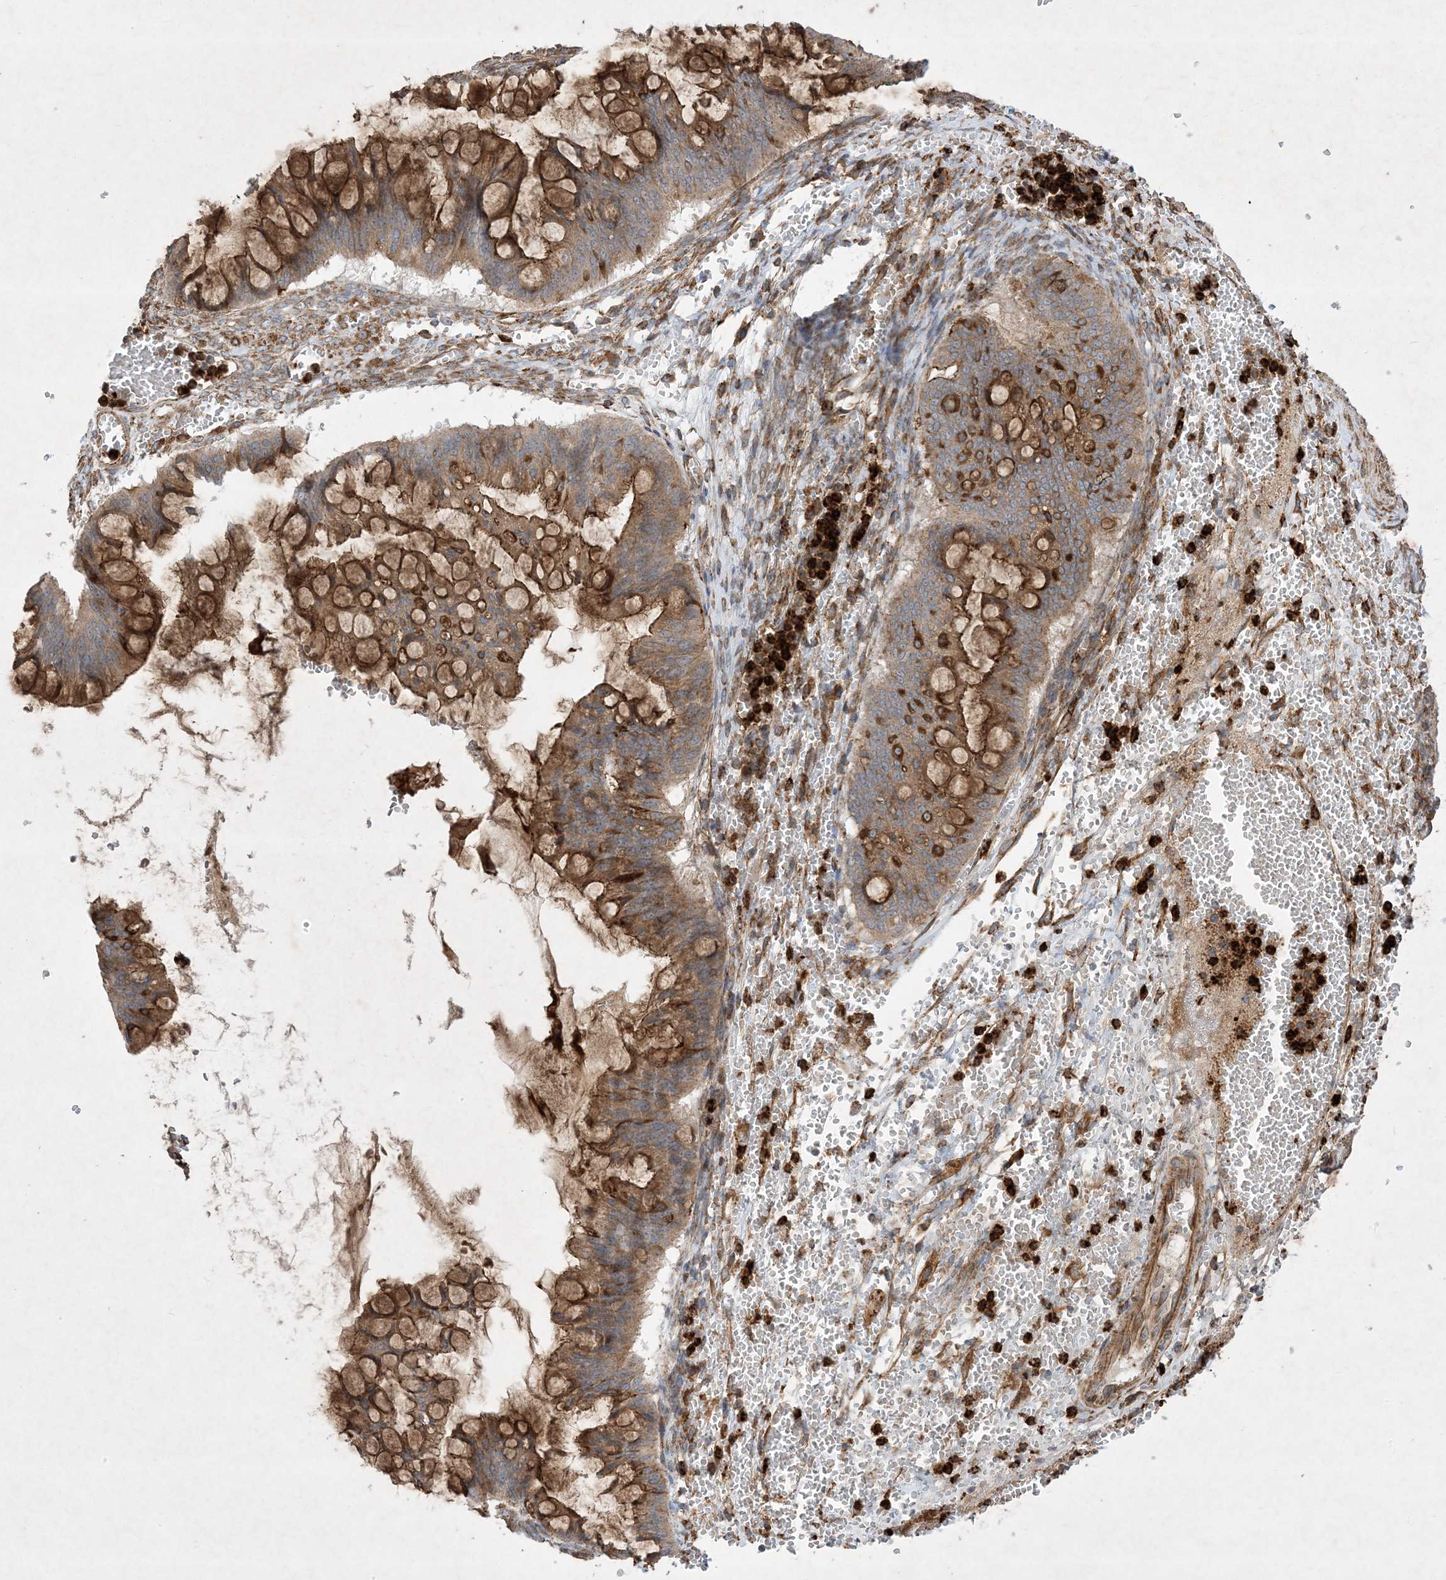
{"staining": {"intensity": "moderate", "quantity": ">75%", "location": "cytoplasmic/membranous"}, "tissue": "ovarian cancer", "cell_type": "Tumor cells", "image_type": "cancer", "snomed": [{"axis": "morphology", "description": "Cystadenocarcinoma, mucinous, NOS"}, {"axis": "topography", "description": "Ovary"}], "caption": "DAB (3,3'-diaminobenzidine) immunohistochemical staining of human ovarian cancer demonstrates moderate cytoplasmic/membranous protein positivity in approximately >75% of tumor cells.", "gene": "OTOP1", "patient": {"sex": "female", "age": 73}}